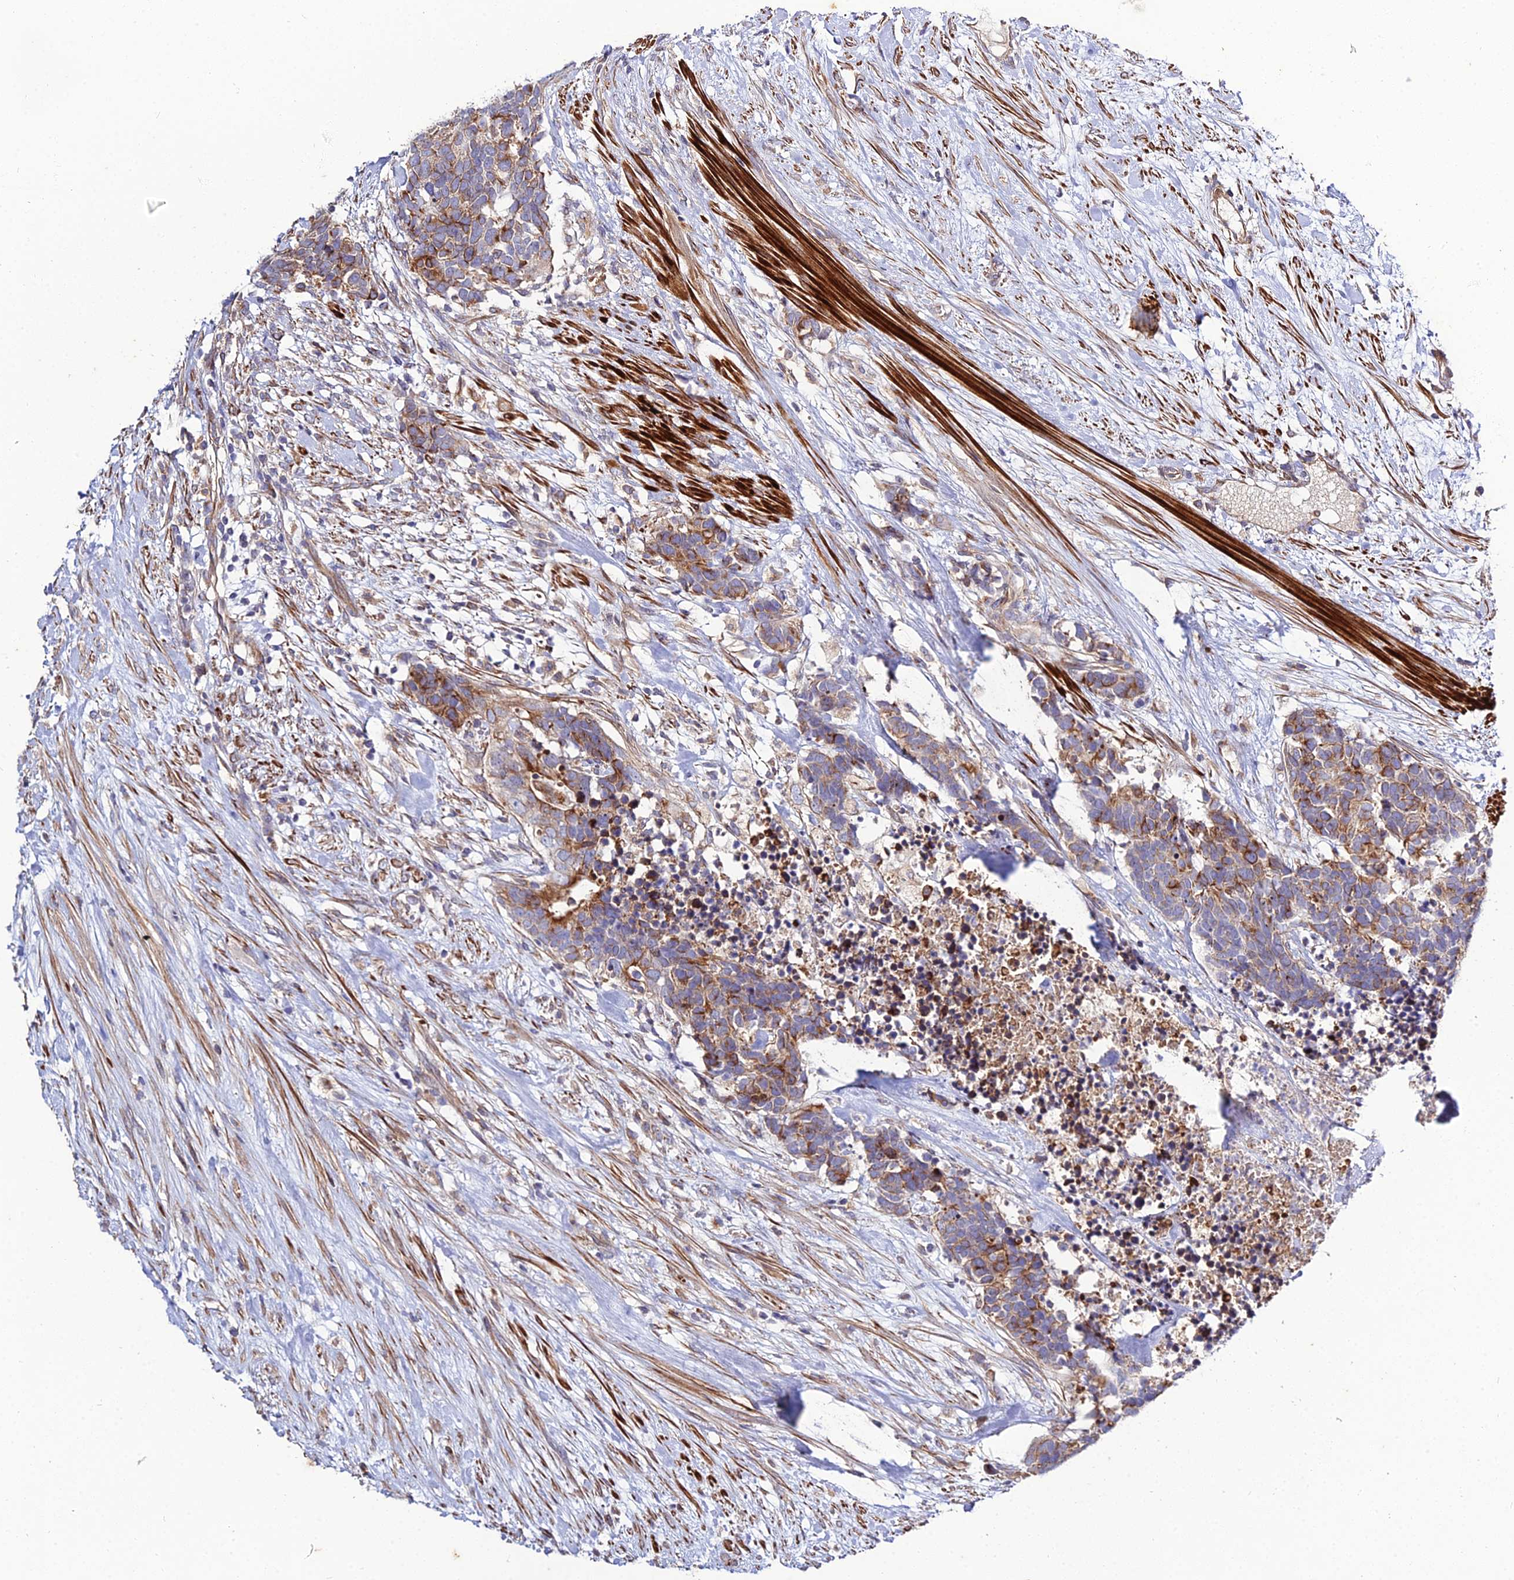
{"staining": {"intensity": "moderate", "quantity": ">75%", "location": "cytoplasmic/membranous"}, "tissue": "carcinoid", "cell_type": "Tumor cells", "image_type": "cancer", "snomed": [{"axis": "morphology", "description": "Carcinoma, NOS"}, {"axis": "morphology", "description": "Carcinoid, malignant, NOS"}, {"axis": "topography", "description": "Prostate"}], "caption": "Protein staining by immunohistochemistry (IHC) reveals moderate cytoplasmic/membranous staining in approximately >75% of tumor cells in carcinoid. The staining was performed using DAB (3,3'-diaminobenzidine) to visualize the protein expression in brown, while the nuclei were stained in blue with hematoxylin (Magnification: 20x).", "gene": "ARL6IP1", "patient": {"sex": "male", "age": 57}}